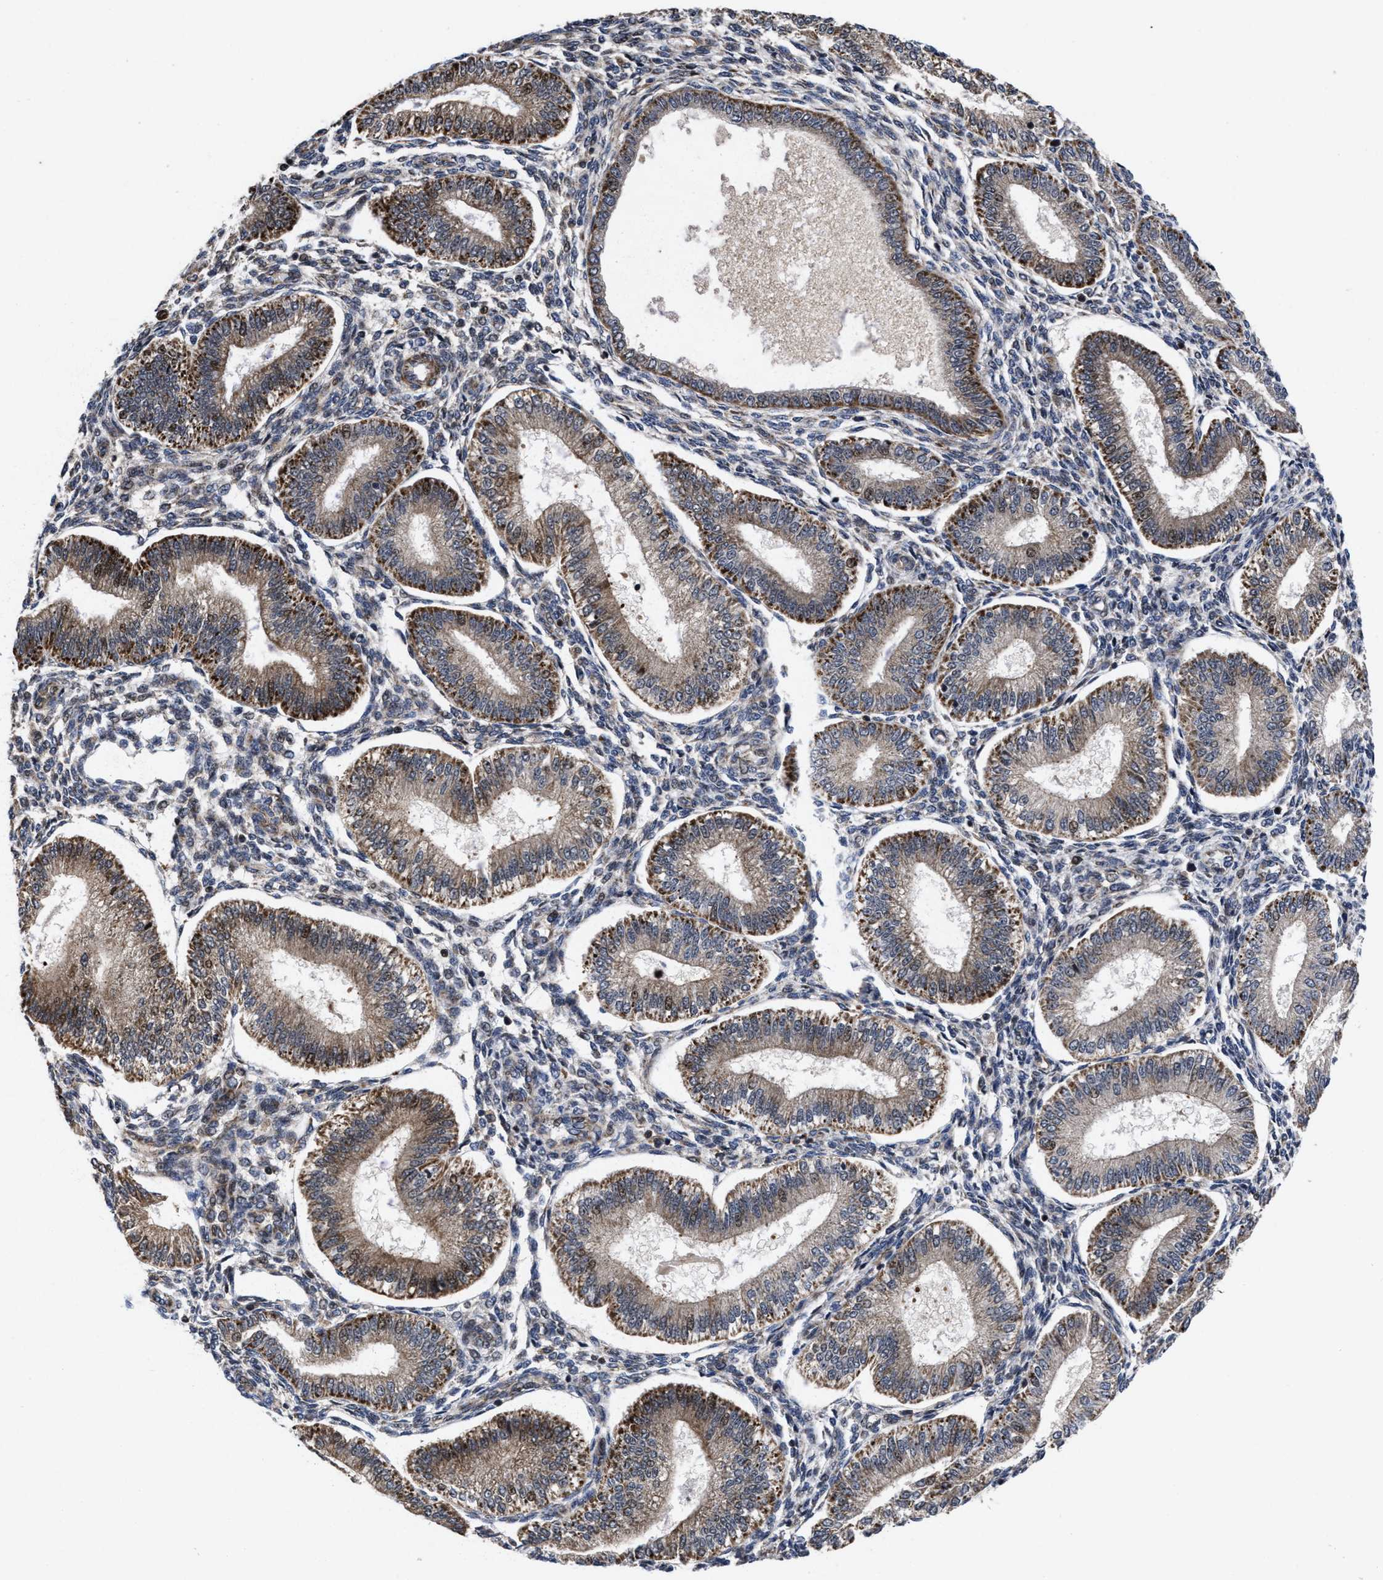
{"staining": {"intensity": "moderate", "quantity": "25%-75%", "location": "cytoplasmic/membranous"}, "tissue": "endometrium", "cell_type": "Cells in endometrial stroma", "image_type": "normal", "snomed": [{"axis": "morphology", "description": "Normal tissue, NOS"}, {"axis": "topography", "description": "Endometrium"}], "caption": "An image of endometrium stained for a protein displays moderate cytoplasmic/membranous brown staining in cells in endometrial stroma. The staining was performed using DAB to visualize the protein expression in brown, while the nuclei were stained in blue with hematoxylin (Magnification: 20x).", "gene": "MRPL50", "patient": {"sex": "female", "age": 39}}